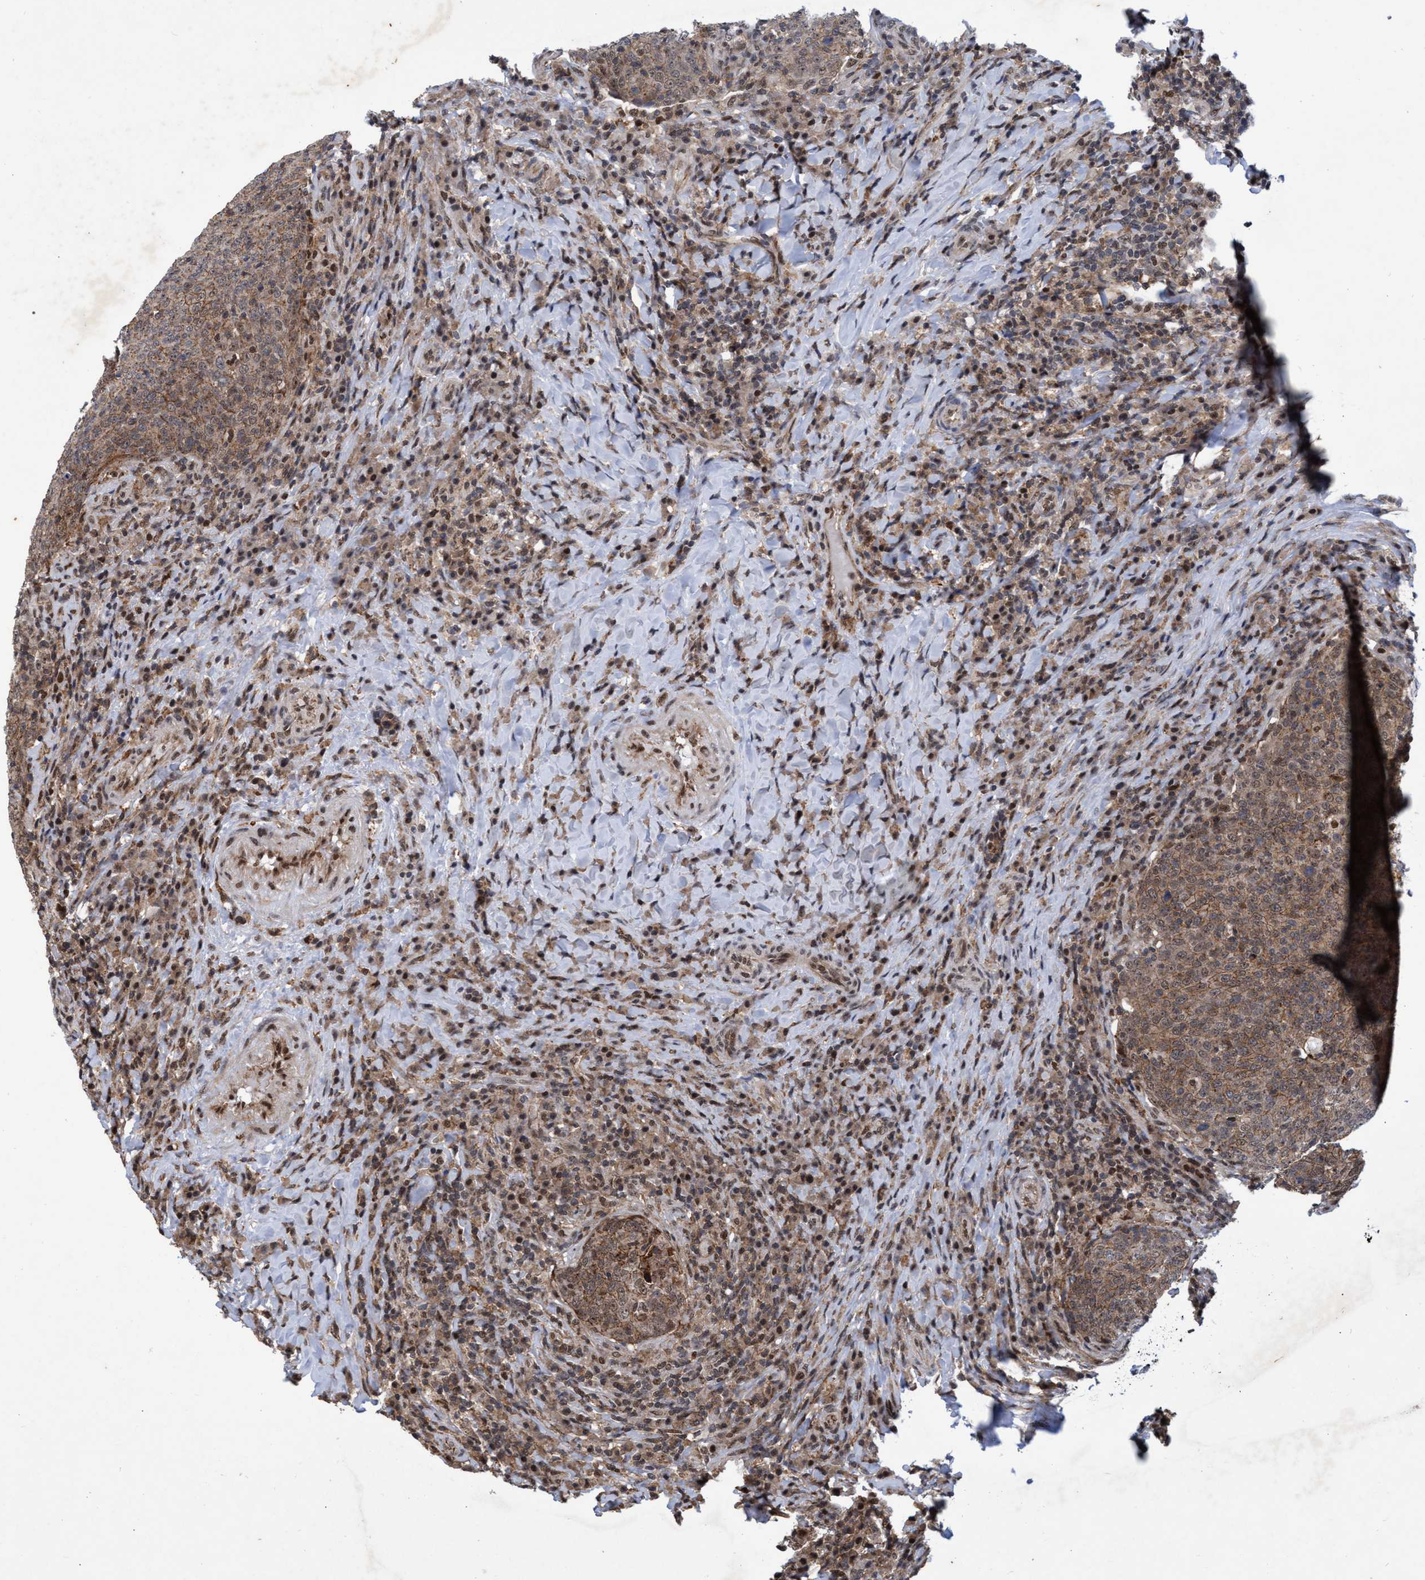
{"staining": {"intensity": "moderate", "quantity": ">75%", "location": "cytoplasmic/membranous"}, "tissue": "head and neck cancer", "cell_type": "Tumor cells", "image_type": "cancer", "snomed": [{"axis": "morphology", "description": "Squamous cell carcinoma, NOS"}, {"axis": "morphology", "description": "Squamous cell carcinoma, metastatic, NOS"}, {"axis": "topography", "description": "Lymph node"}, {"axis": "topography", "description": "Head-Neck"}], "caption": "A brown stain shows moderate cytoplasmic/membranous expression of a protein in human squamous cell carcinoma (head and neck) tumor cells.", "gene": "GTF2F1", "patient": {"sex": "male", "age": 62}}